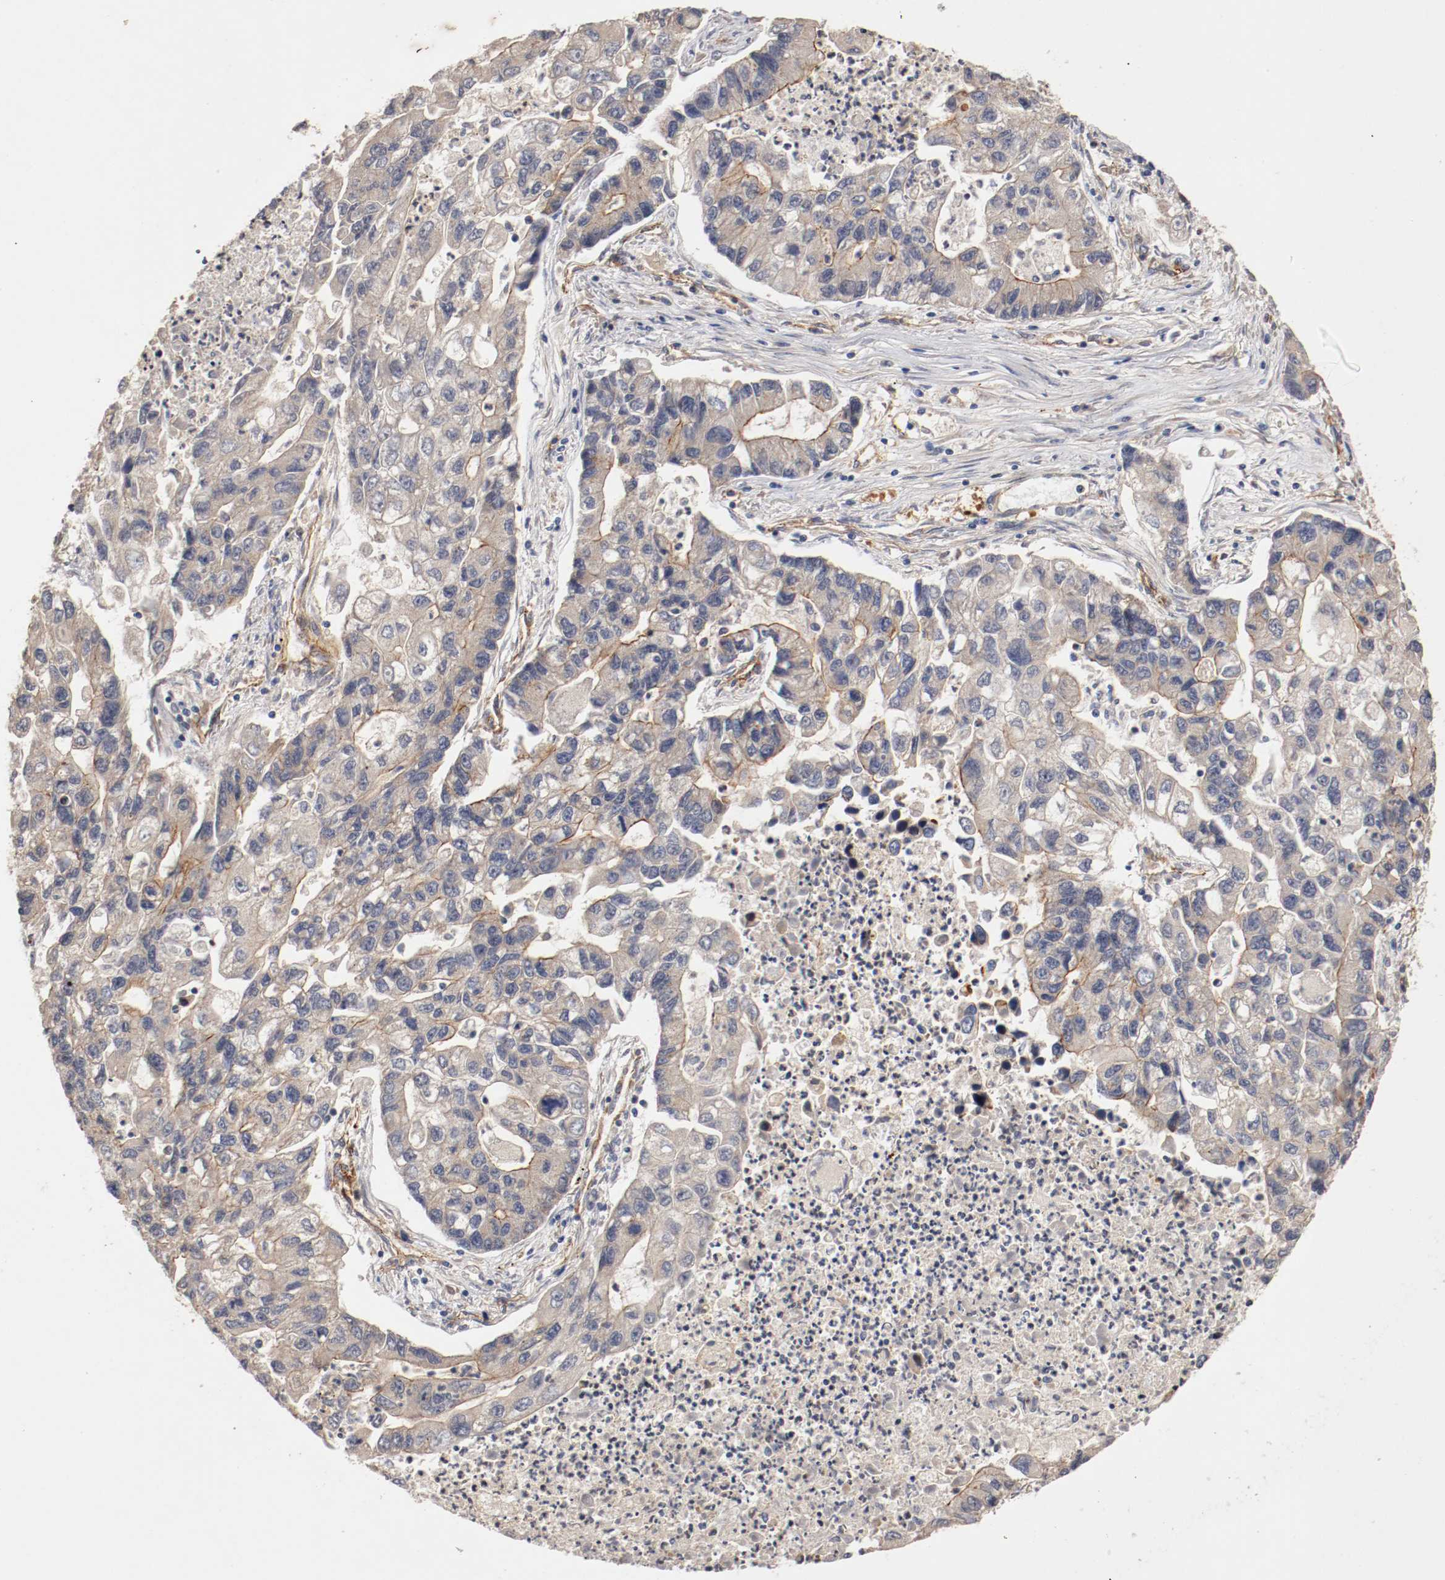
{"staining": {"intensity": "moderate", "quantity": "<25%", "location": "cytoplasmic/membranous"}, "tissue": "lung cancer", "cell_type": "Tumor cells", "image_type": "cancer", "snomed": [{"axis": "morphology", "description": "Adenocarcinoma, NOS"}, {"axis": "topography", "description": "Lung"}], "caption": "Brown immunohistochemical staining in lung adenocarcinoma demonstrates moderate cytoplasmic/membranous expression in about <25% of tumor cells.", "gene": "TYK2", "patient": {"sex": "female", "age": 51}}